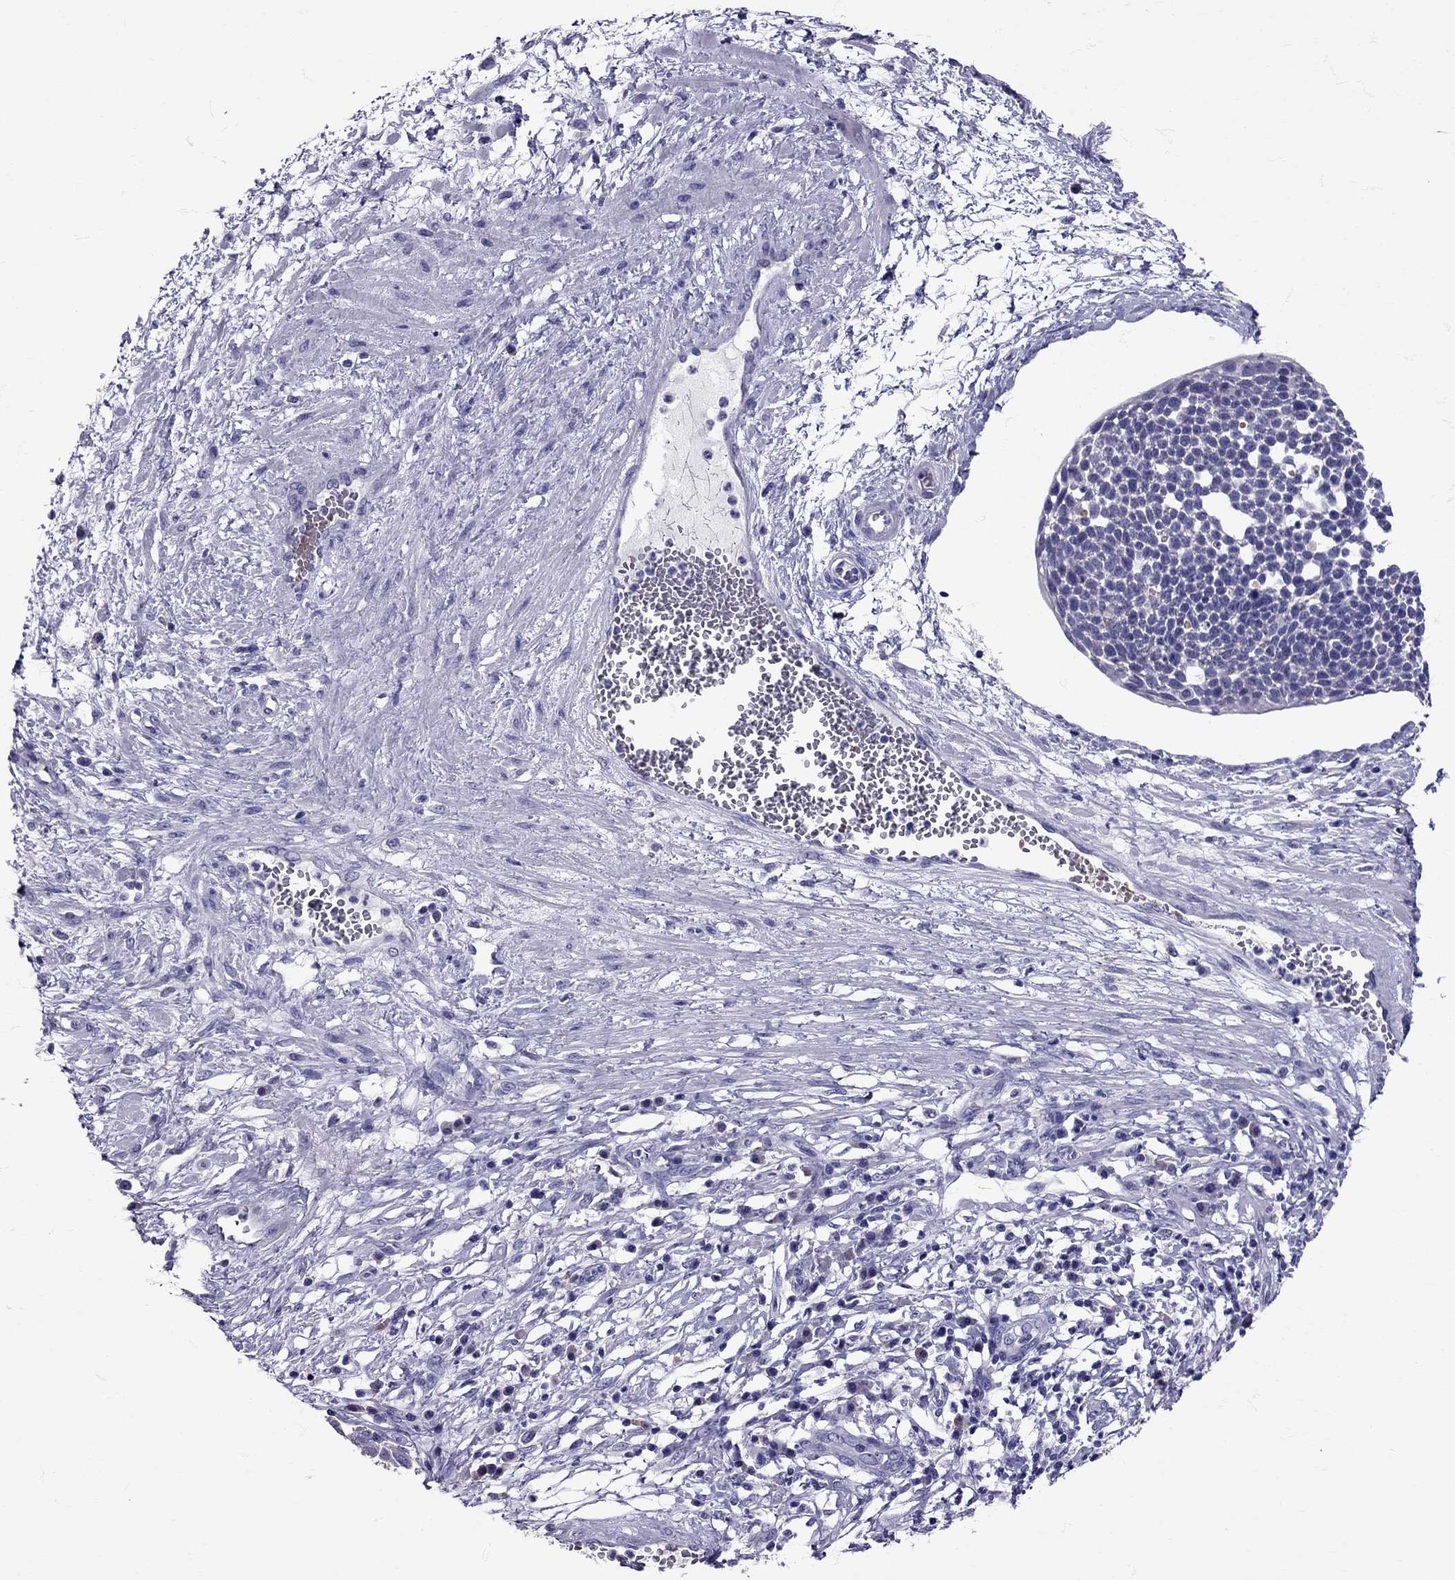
{"staining": {"intensity": "negative", "quantity": "none", "location": "none"}, "tissue": "cervical cancer", "cell_type": "Tumor cells", "image_type": "cancer", "snomed": [{"axis": "morphology", "description": "Squamous cell carcinoma, NOS"}, {"axis": "topography", "description": "Cervix"}], "caption": "The histopathology image shows no significant staining in tumor cells of cervical squamous cell carcinoma.", "gene": "TBR1", "patient": {"sex": "female", "age": 34}}